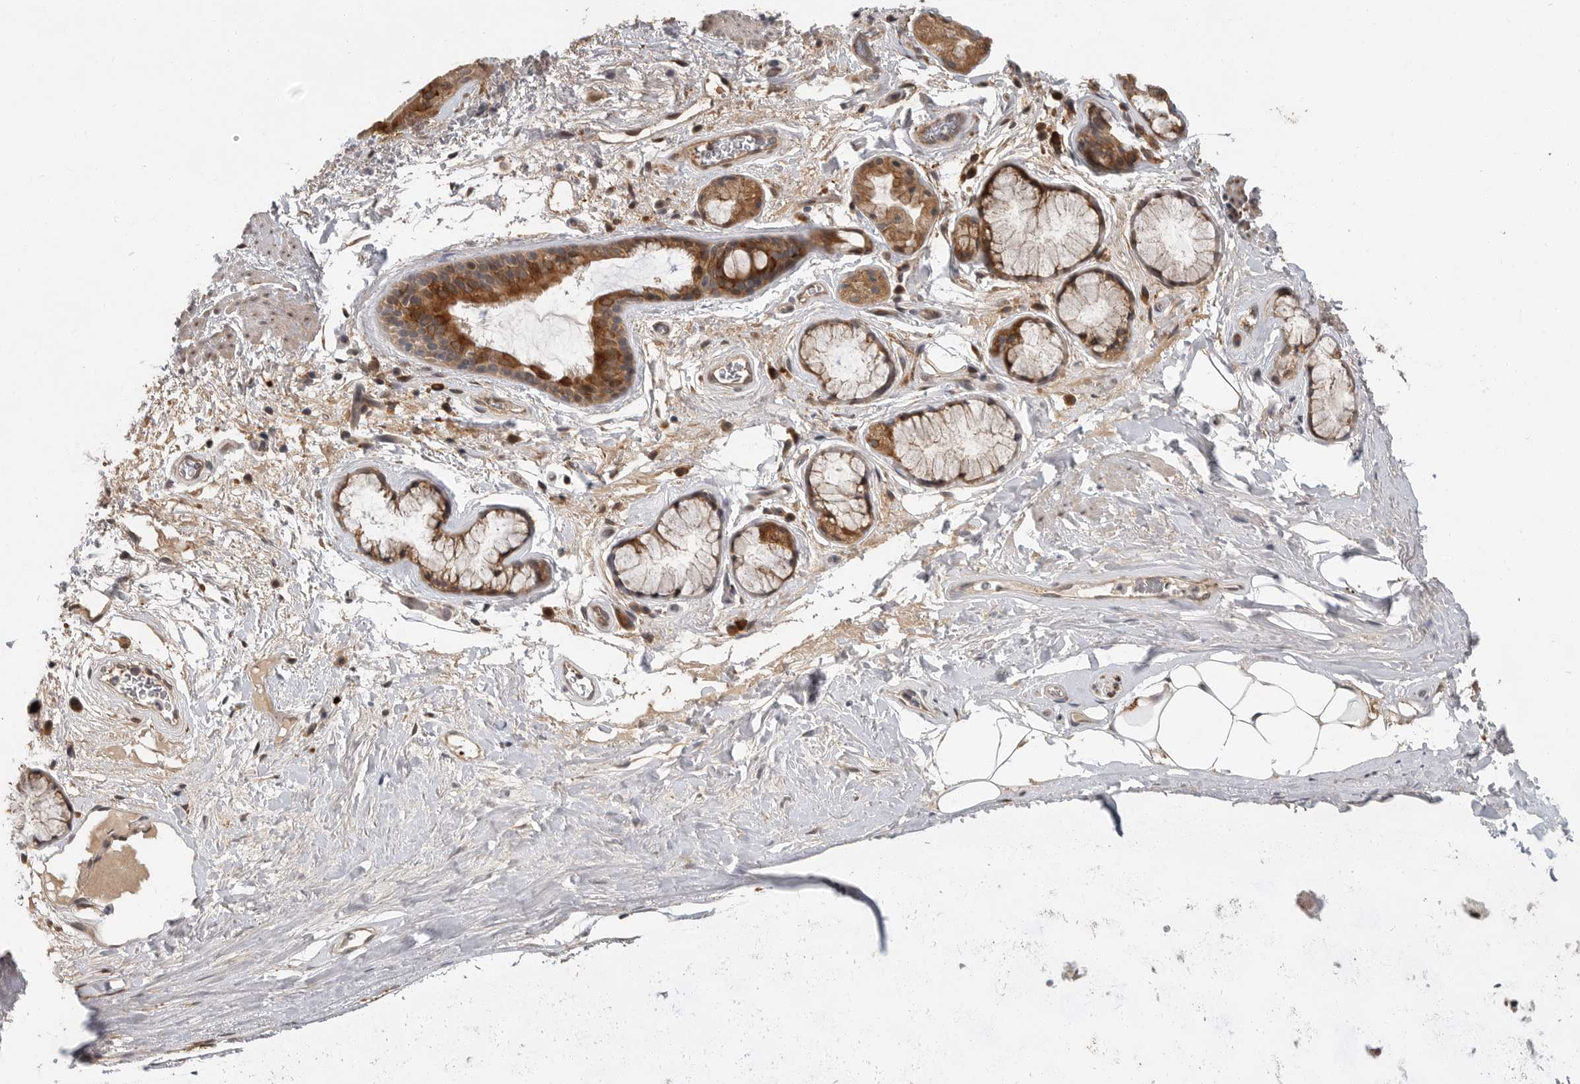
{"staining": {"intensity": "moderate", "quantity": ">75%", "location": "cytoplasmic/membranous"}, "tissue": "bronchus", "cell_type": "Respiratory epithelial cells", "image_type": "normal", "snomed": [{"axis": "morphology", "description": "Normal tissue, NOS"}, {"axis": "topography", "description": "Cartilage tissue"}], "caption": "IHC photomicrograph of normal bronchus: bronchus stained using immunohistochemistry shows medium levels of moderate protein expression localized specifically in the cytoplasmic/membranous of respiratory epithelial cells, appearing as a cytoplasmic/membranous brown color.", "gene": "OSBPL9", "patient": {"sex": "female", "age": 63}}